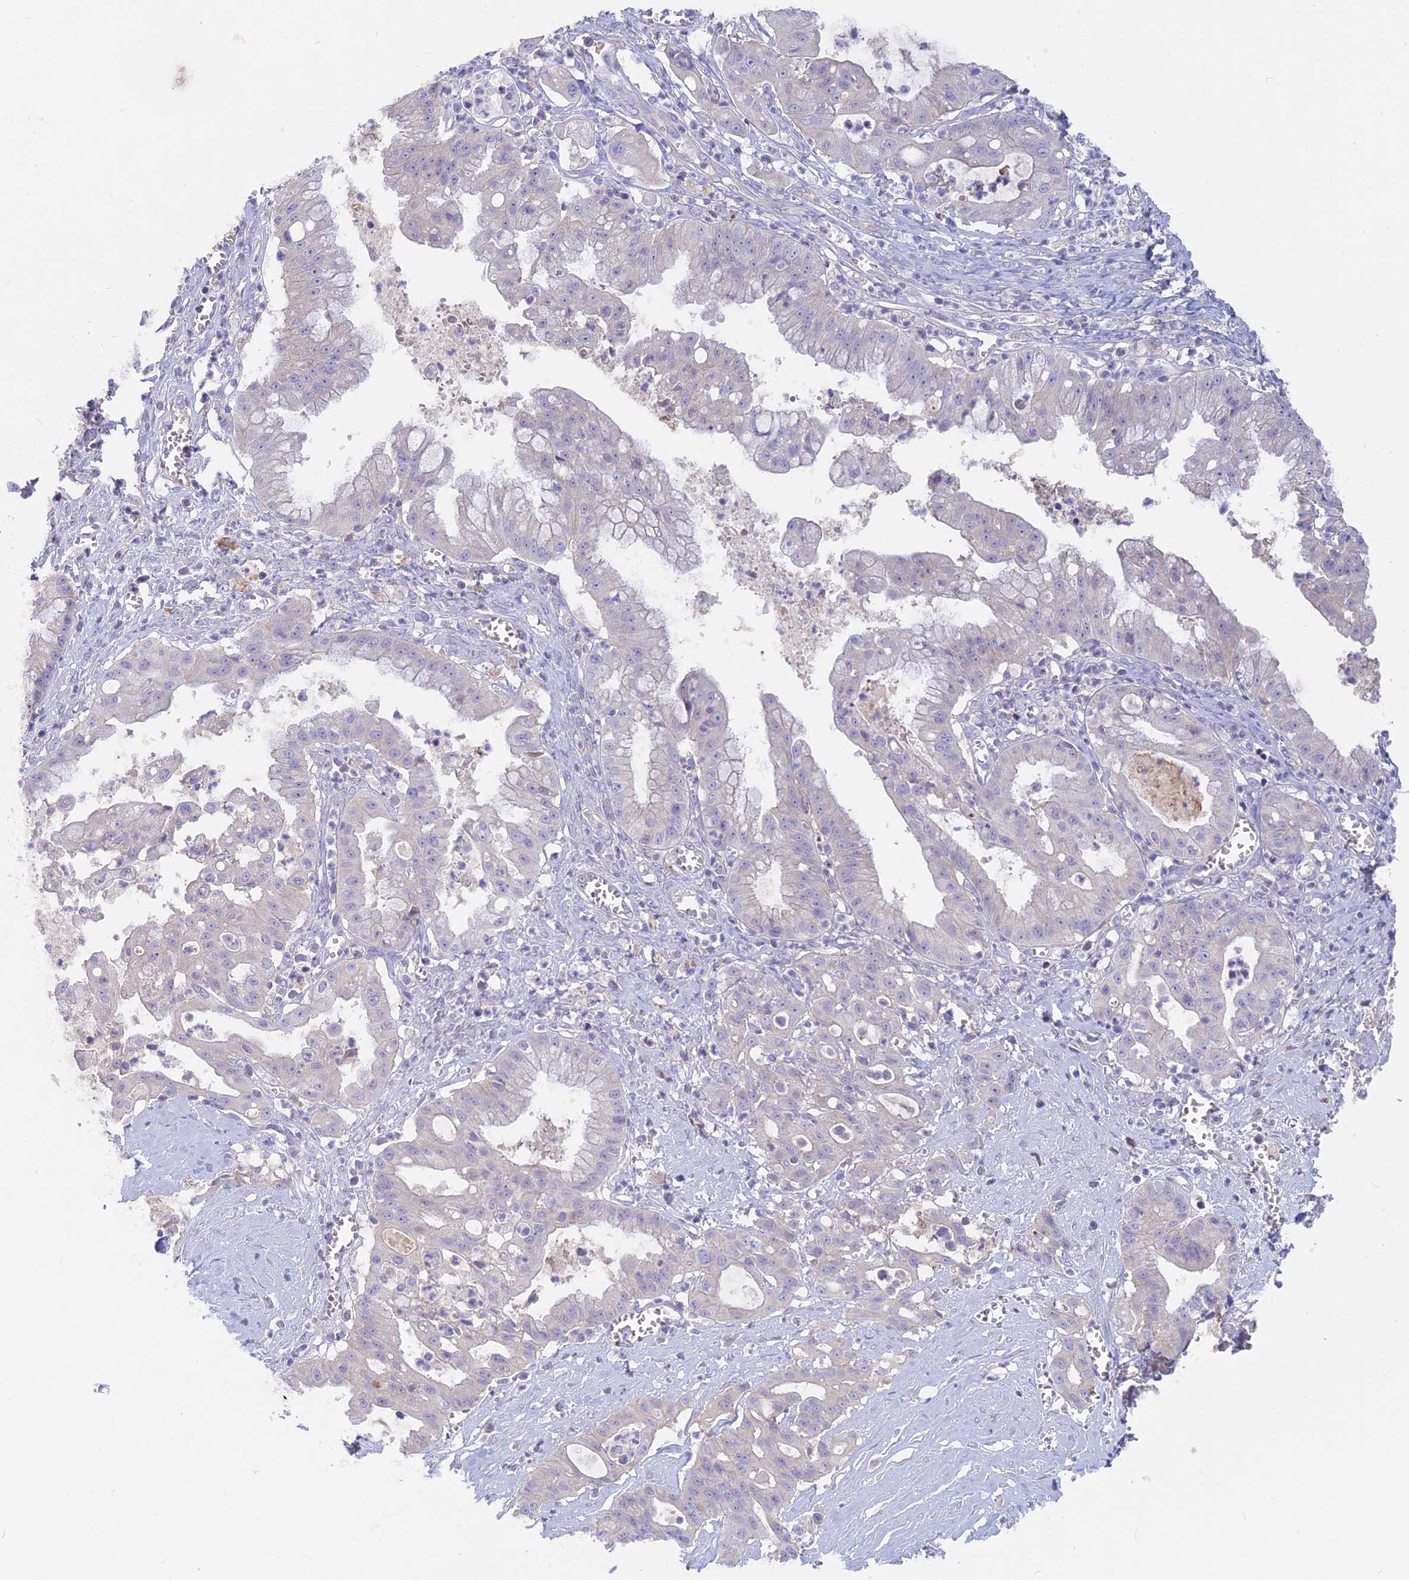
{"staining": {"intensity": "negative", "quantity": "none", "location": "none"}, "tissue": "ovarian cancer", "cell_type": "Tumor cells", "image_type": "cancer", "snomed": [{"axis": "morphology", "description": "Cystadenocarcinoma, mucinous, NOS"}, {"axis": "topography", "description": "Ovary"}], "caption": "Tumor cells show no significant protein staining in mucinous cystadenocarcinoma (ovarian).", "gene": "PZP", "patient": {"sex": "female", "age": 70}}